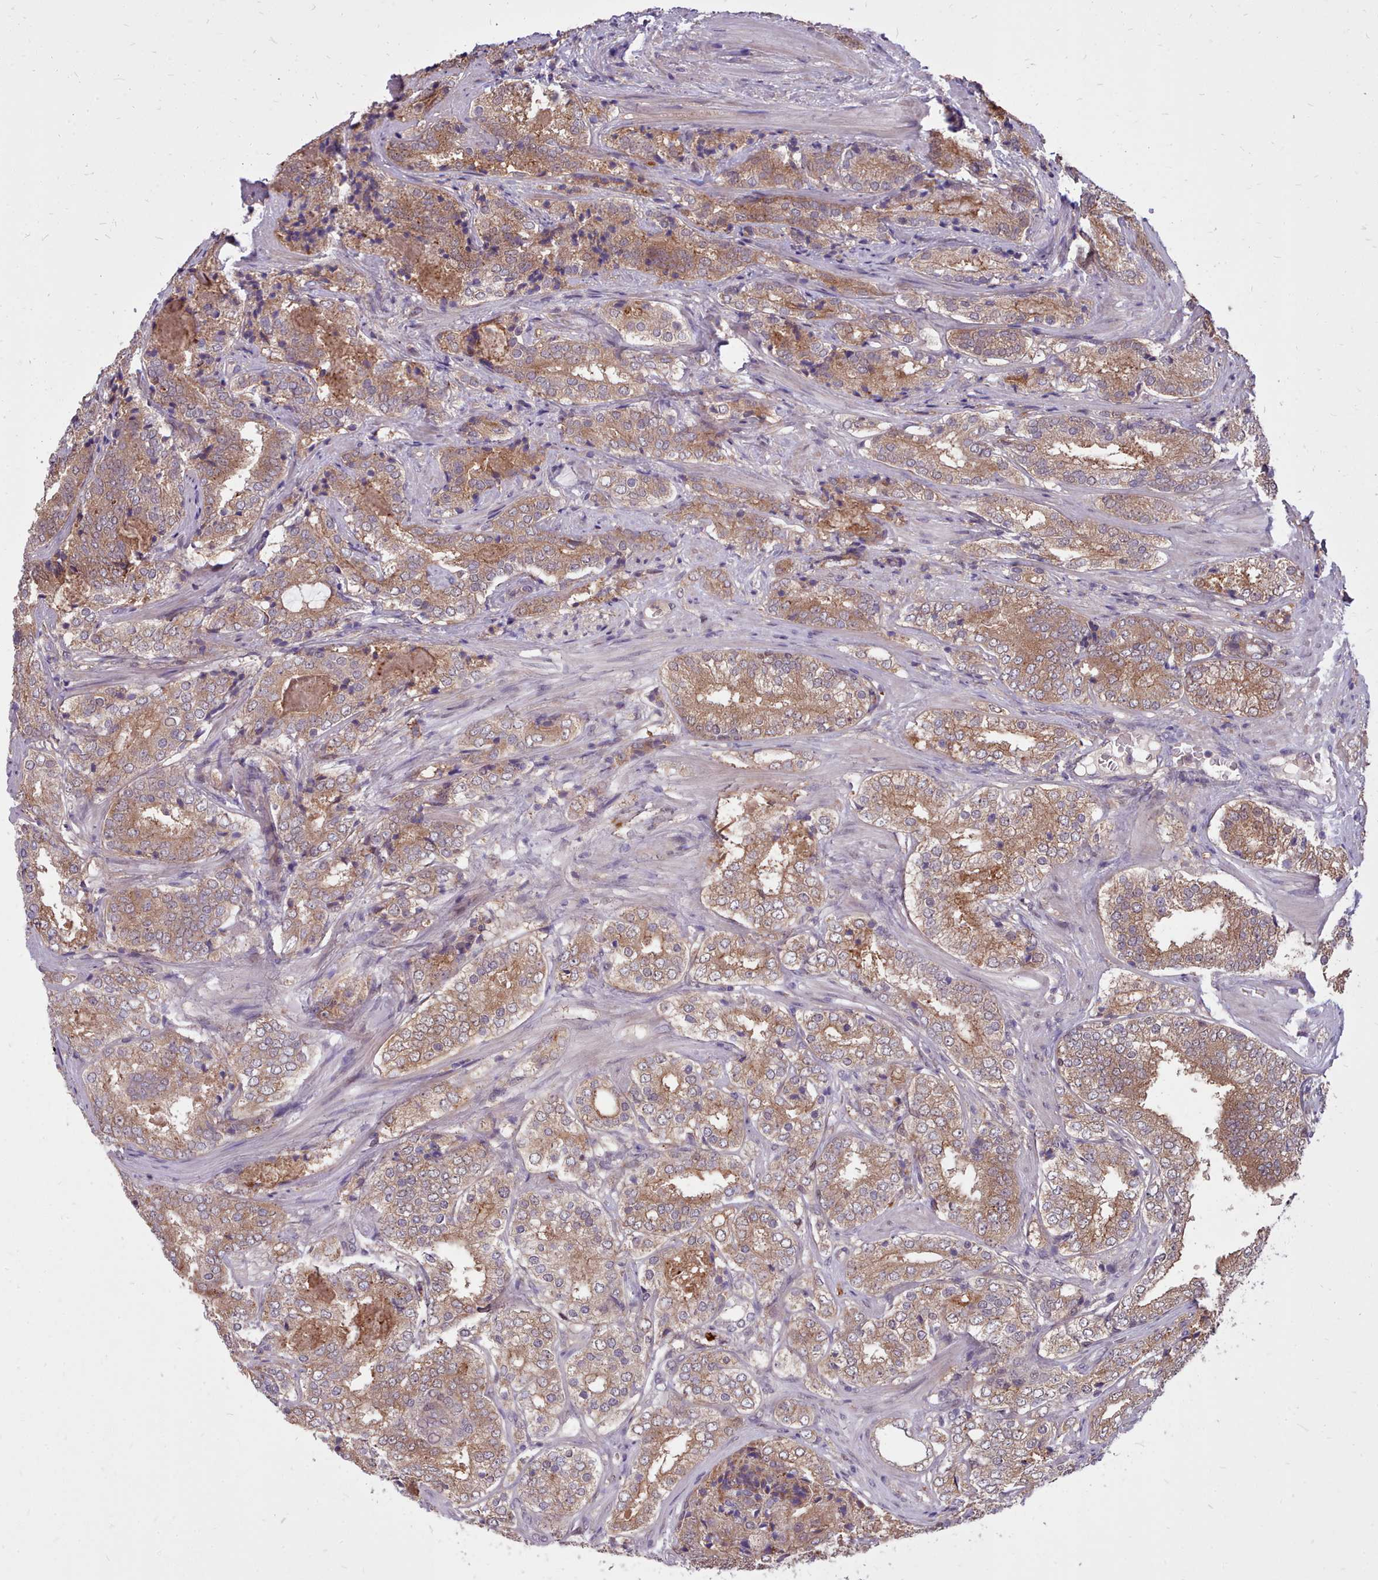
{"staining": {"intensity": "moderate", "quantity": ">75%", "location": "cytoplasmic/membranous"}, "tissue": "prostate cancer", "cell_type": "Tumor cells", "image_type": "cancer", "snomed": [{"axis": "morphology", "description": "Adenocarcinoma, High grade"}, {"axis": "topography", "description": "Prostate"}], "caption": "This histopathology image exhibits immunohistochemistry (IHC) staining of prostate cancer, with medium moderate cytoplasmic/membranous positivity in approximately >75% of tumor cells.", "gene": "AHCY", "patient": {"sex": "male", "age": 63}}